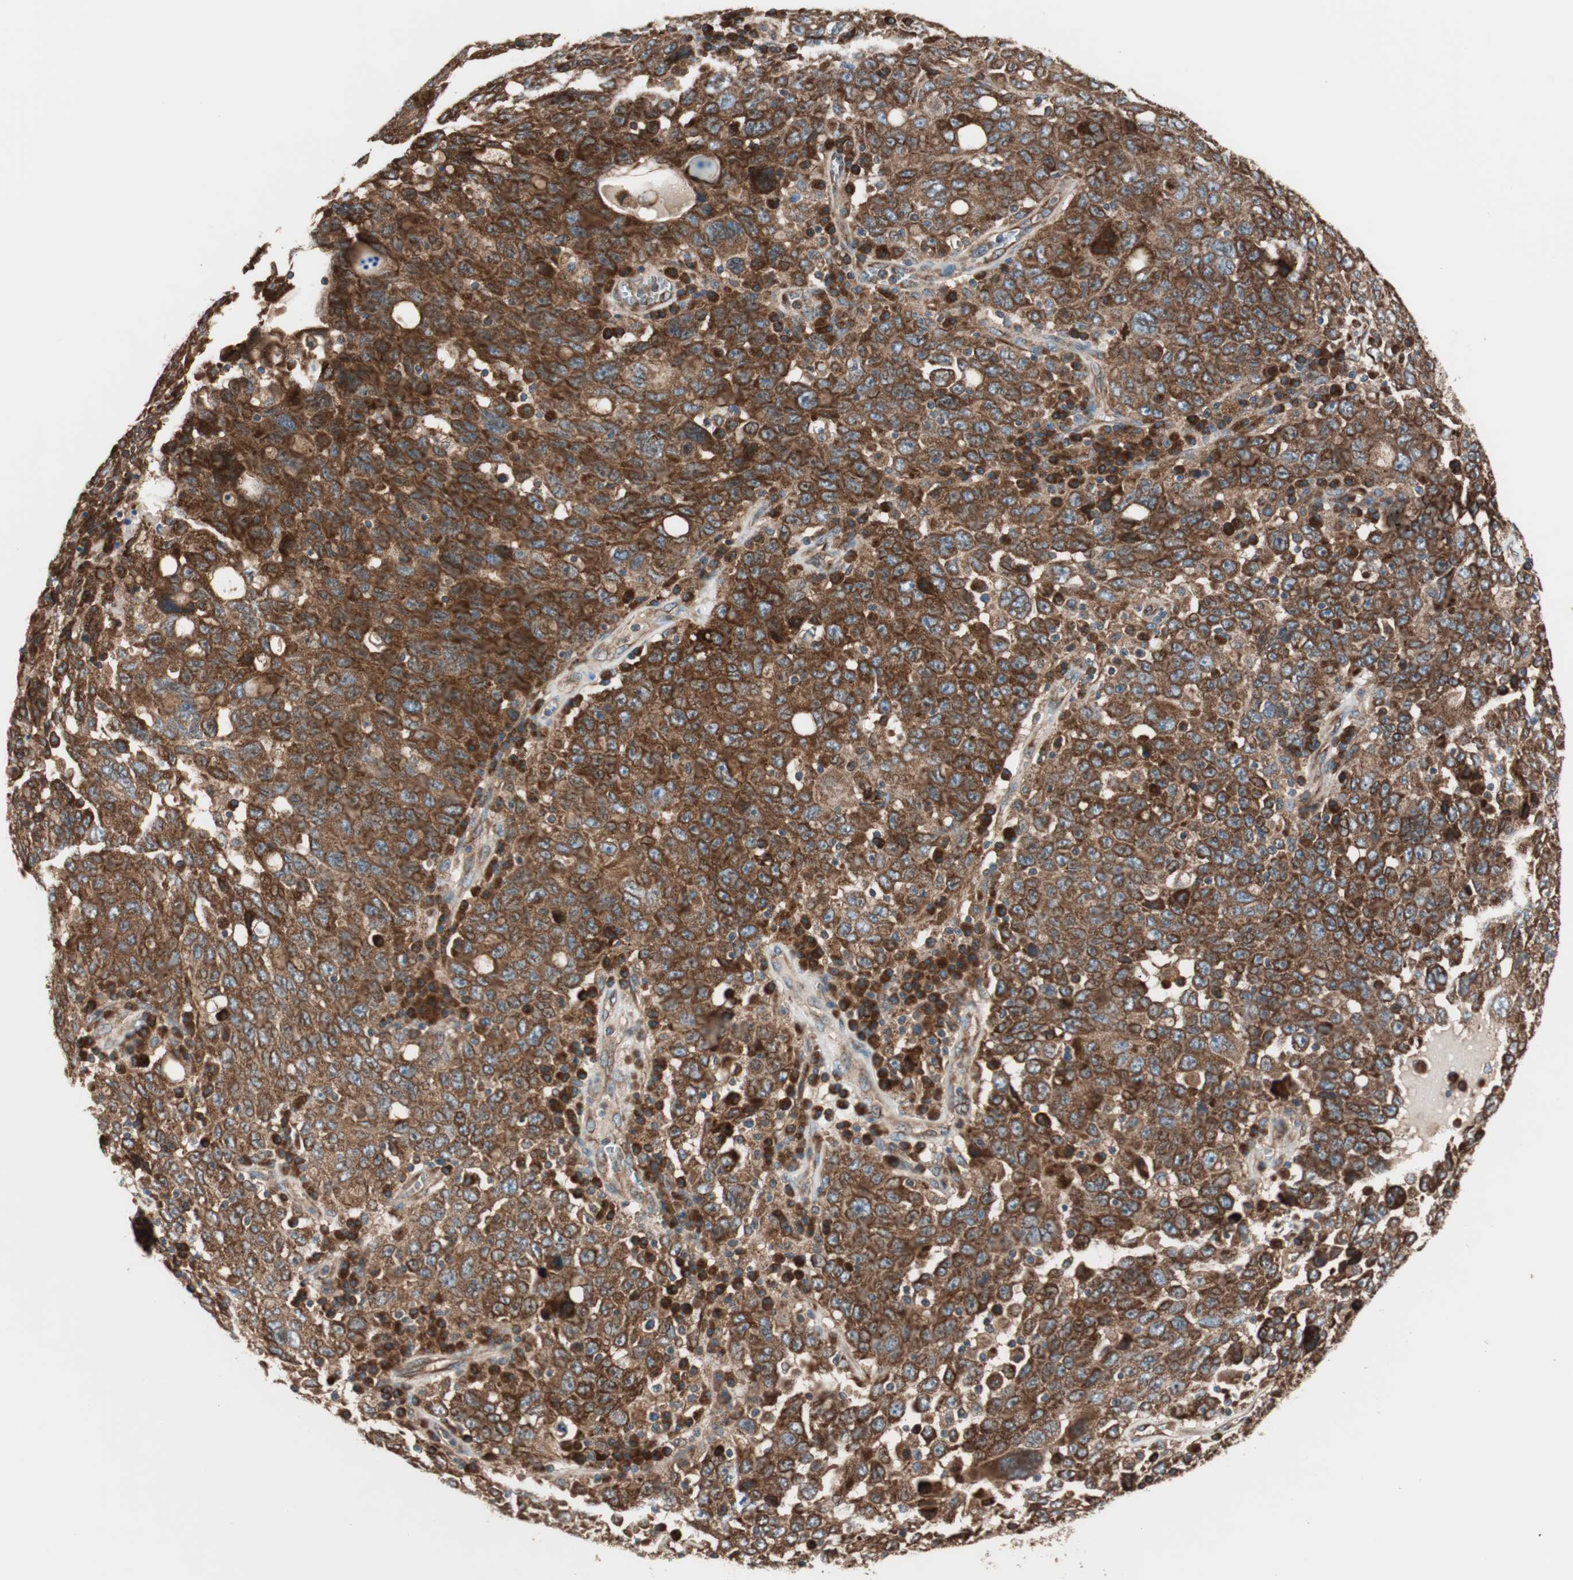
{"staining": {"intensity": "strong", "quantity": ">75%", "location": "cytoplasmic/membranous"}, "tissue": "ovarian cancer", "cell_type": "Tumor cells", "image_type": "cancer", "snomed": [{"axis": "morphology", "description": "Carcinoma, endometroid"}, {"axis": "topography", "description": "Ovary"}], "caption": "Brown immunohistochemical staining in ovarian endometroid carcinoma shows strong cytoplasmic/membranous positivity in about >75% of tumor cells.", "gene": "RAB5A", "patient": {"sex": "female", "age": 62}}